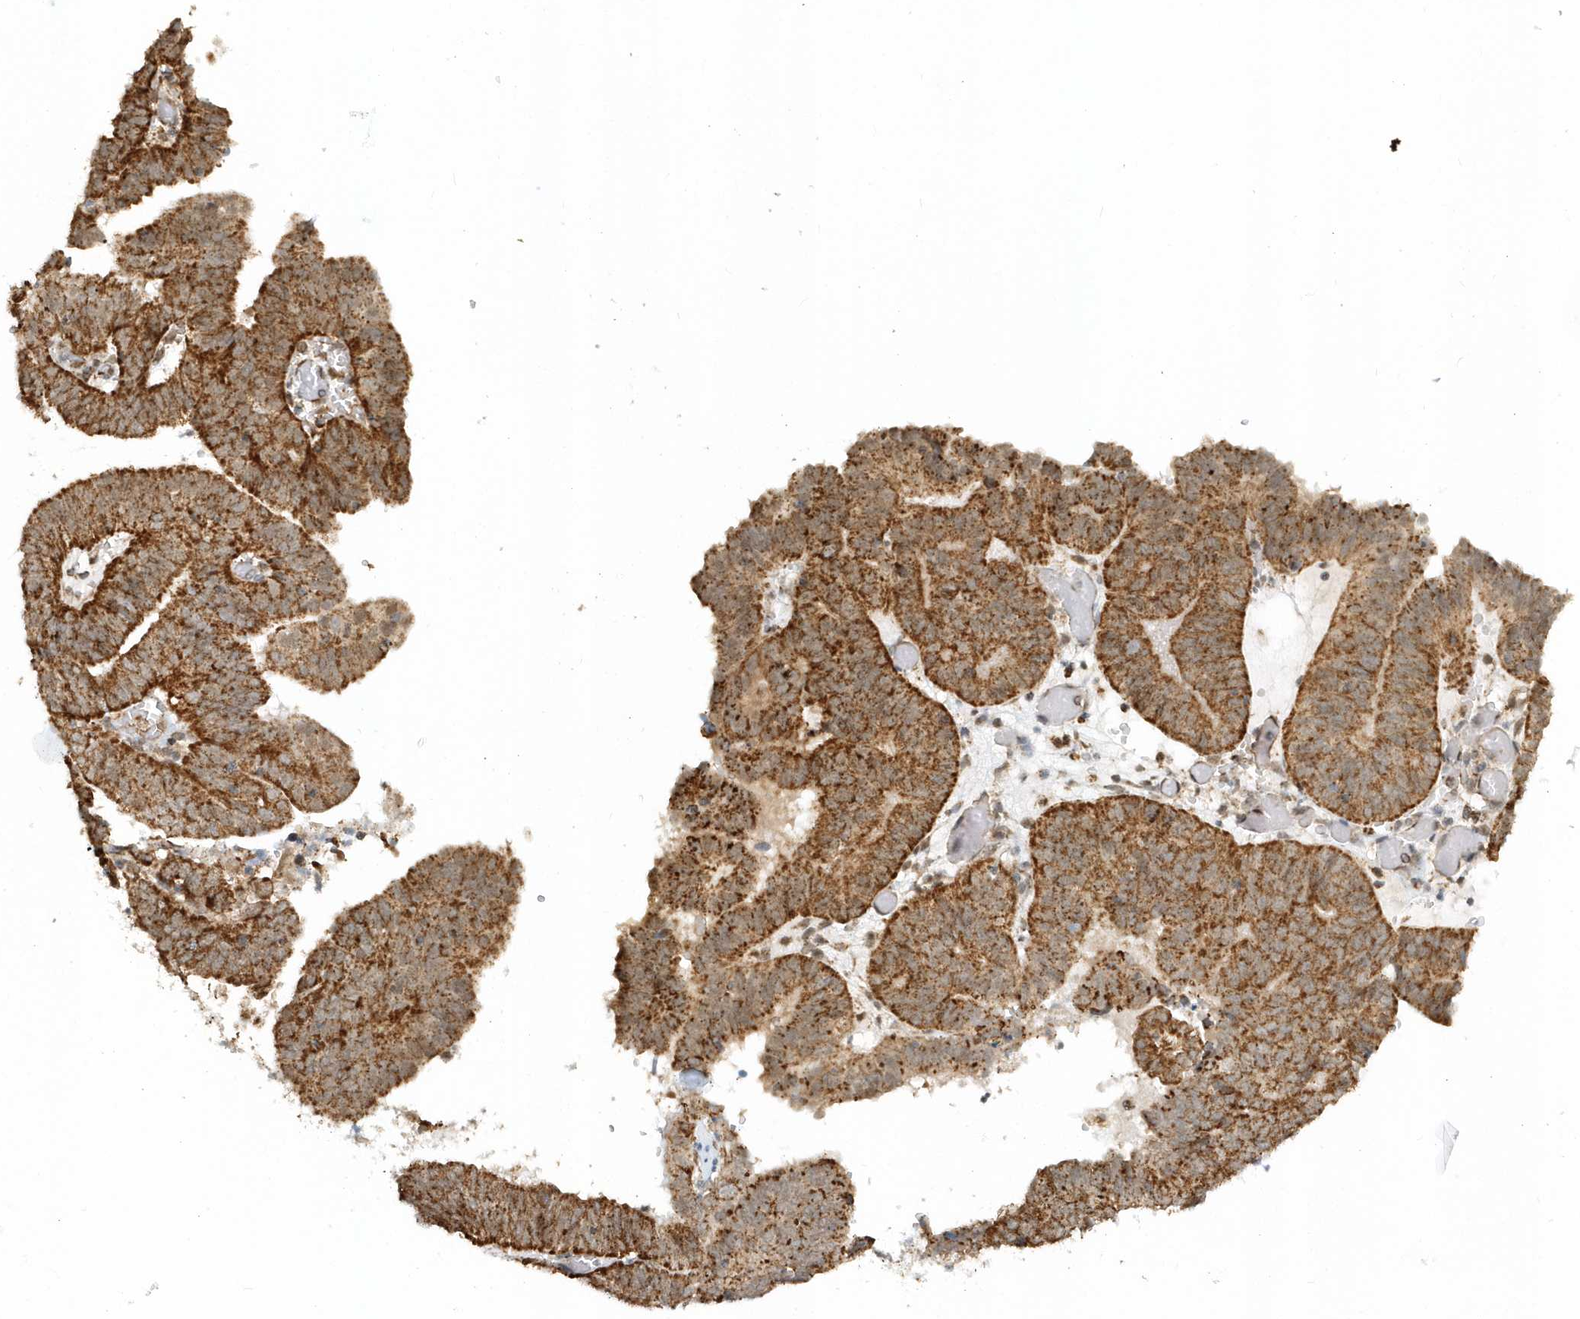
{"staining": {"intensity": "strong", "quantity": ">75%", "location": "cytoplasmic/membranous"}, "tissue": "endometrial cancer", "cell_type": "Tumor cells", "image_type": "cancer", "snomed": [{"axis": "morphology", "description": "Adenocarcinoma, NOS"}, {"axis": "topography", "description": "Uterus"}], "caption": "Human endometrial cancer stained with a brown dye reveals strong cytoplasmic/membranous positive expression in approximately >75% of tumor cells.", "gene": "PSMD6", "patient": {"sex": "female", "age": 77}}